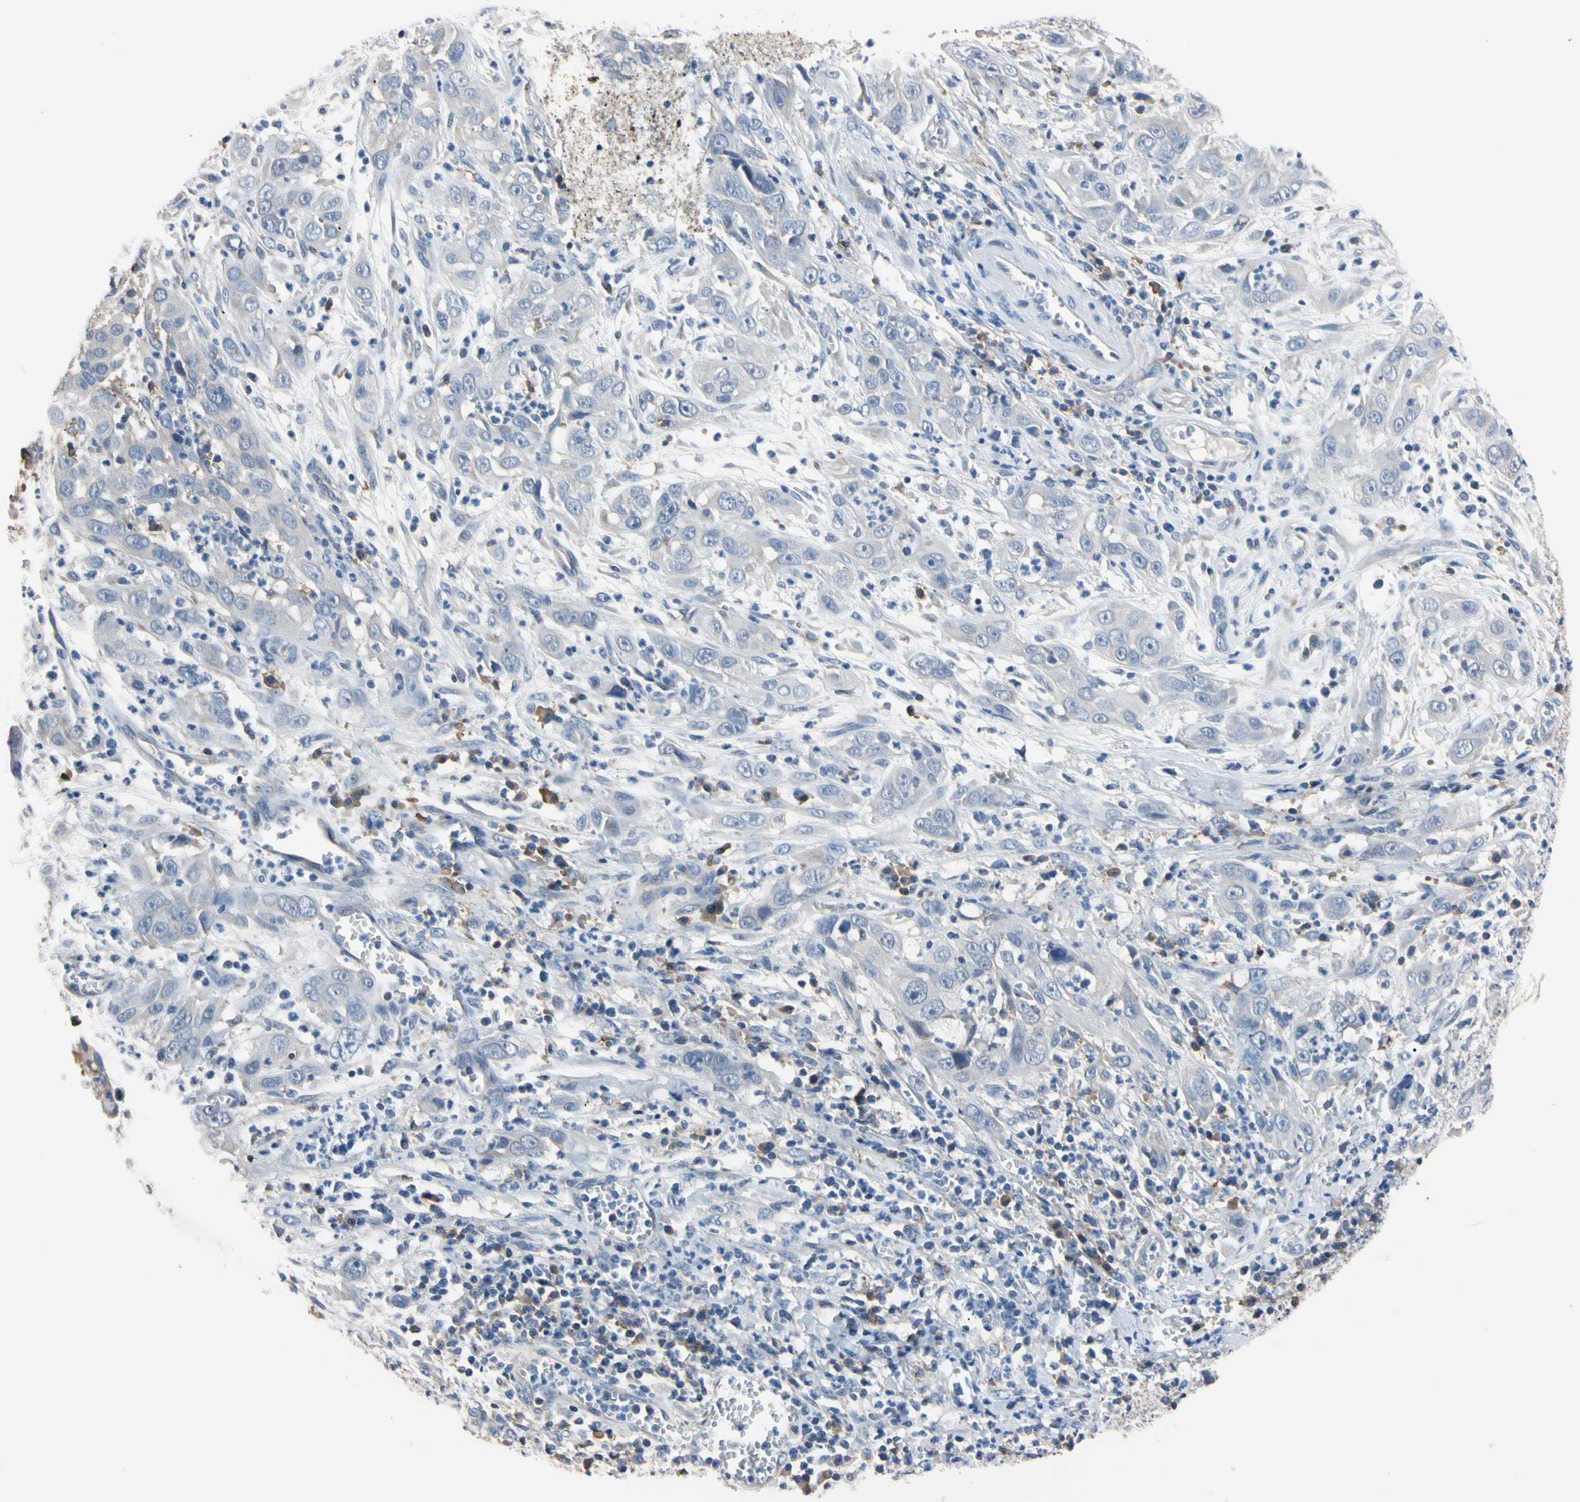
{"staining": {"intensity": "weak", "quantity": "25%-75%", "location": "cytoplasmic/membranous"}, "tissue": "cervical cancer", "cell_type": "Tumor cells", "image_type": "cancer", "snomed": [{"axis": "morphology", "description": "Squamous cell carcinoma, NOS"}, {"axis": "topography", "description": "Cervix"}], "caption": "A photomicrograph of human cervical cancer stained for a protein reveals weak cytoplasmic/membranous brown staining in tumor cells. Nuclei are stained in blue.", "gene": "PNKD", "patient": {"sex": "female", "age": 32}}